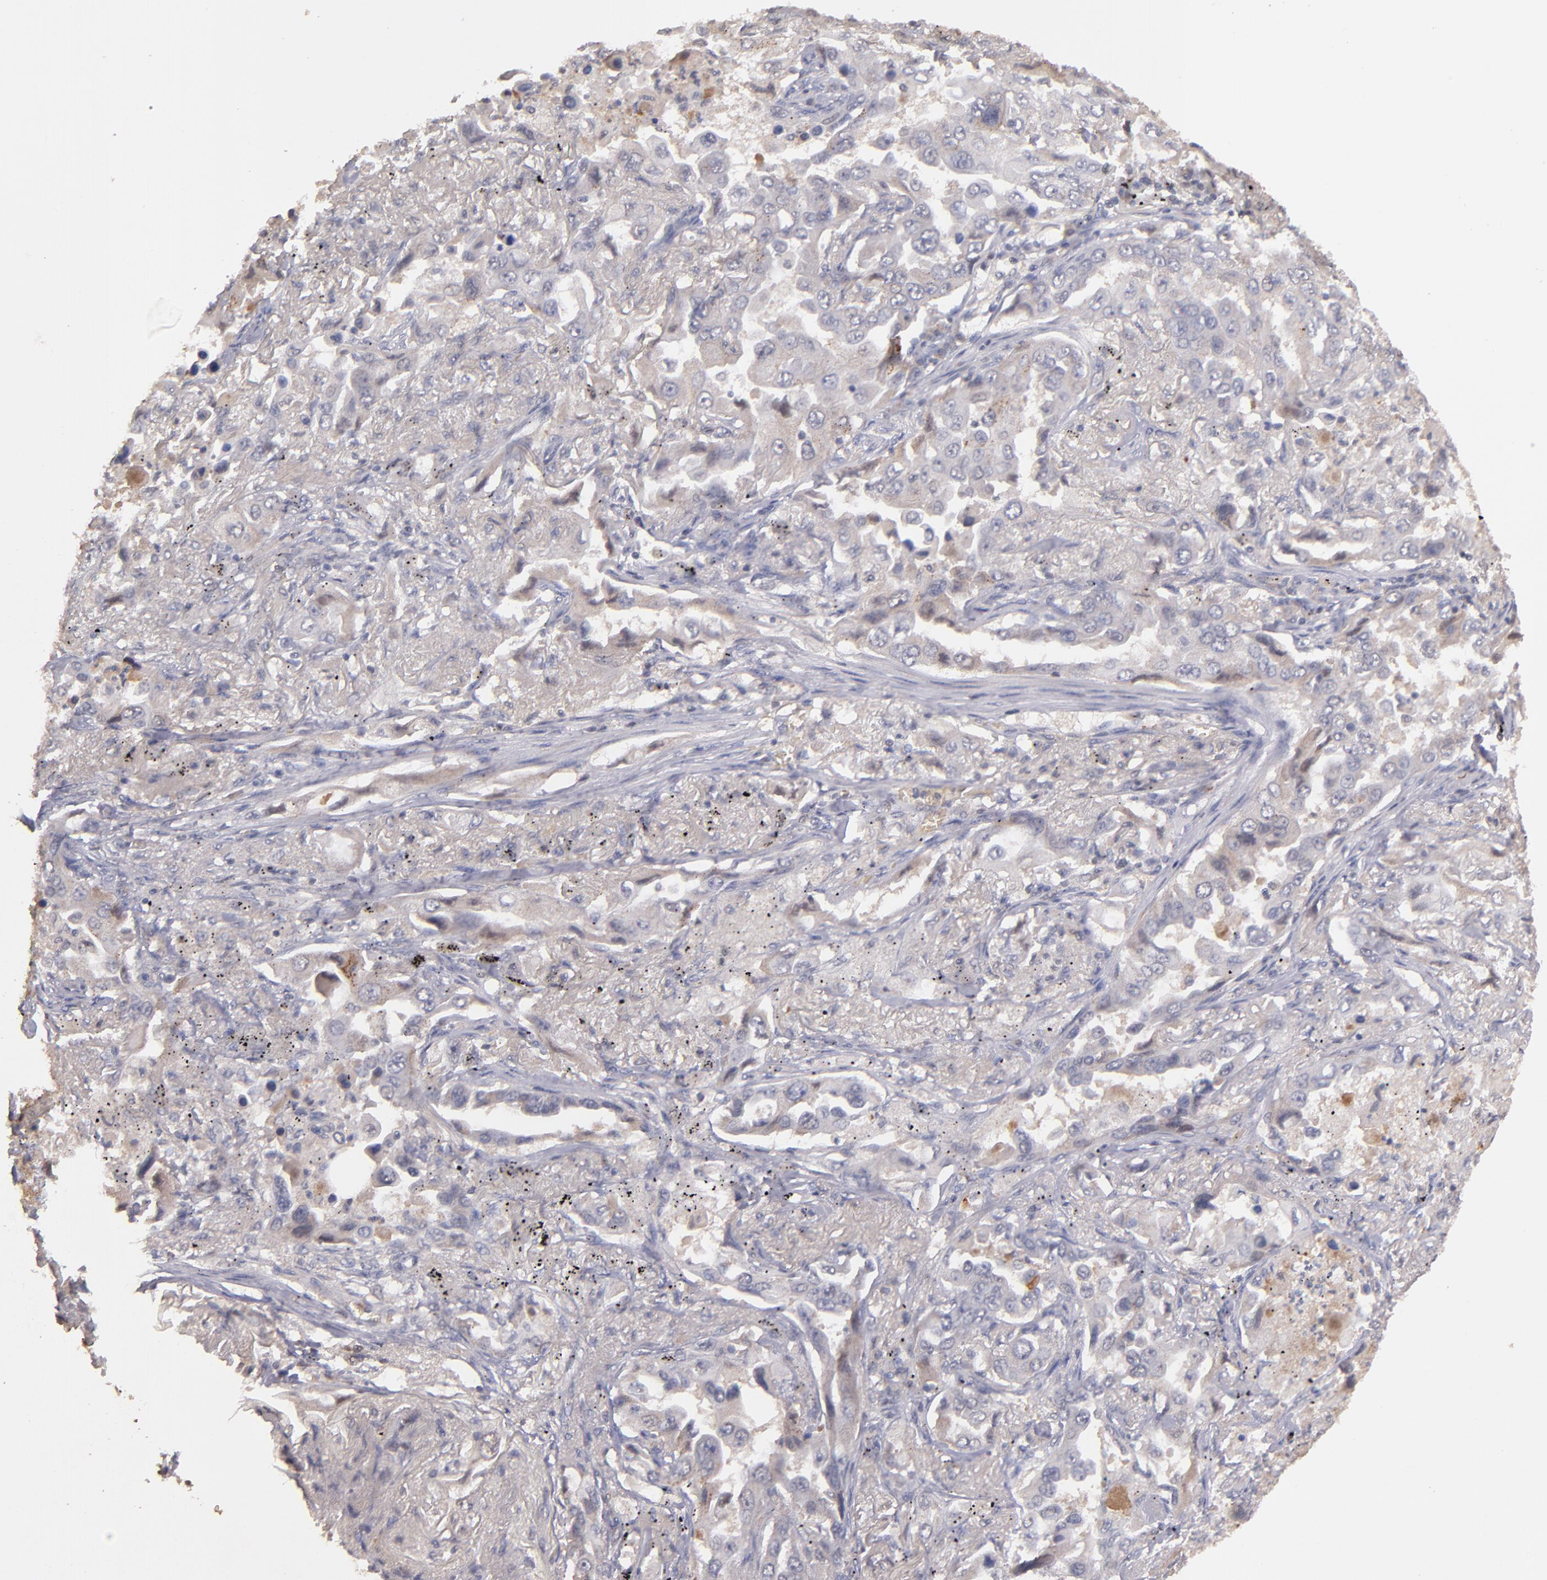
{"staining": {"intensity": "moderate", "quantity": ">75%", "location": "cytoplasmic/membranous"}, "tissue": "lung cancer", "cell_type": "Tumor cells", "image_type": "cancer", "snomed": [{"axis": "morphology", "description": "Adenocarcinoma, NOS"}, {"axis": "topography", "description": "Lung"}], "caption": "The histopathology image displays immunohistochemical staining of lung adenocarcinoma. There is moderate cytoplasmic/membranous positivity is present in approximately >75% of tumor cells.", "gene": "SERPINC1", "patient": {"sex": "female", "age": 65}}